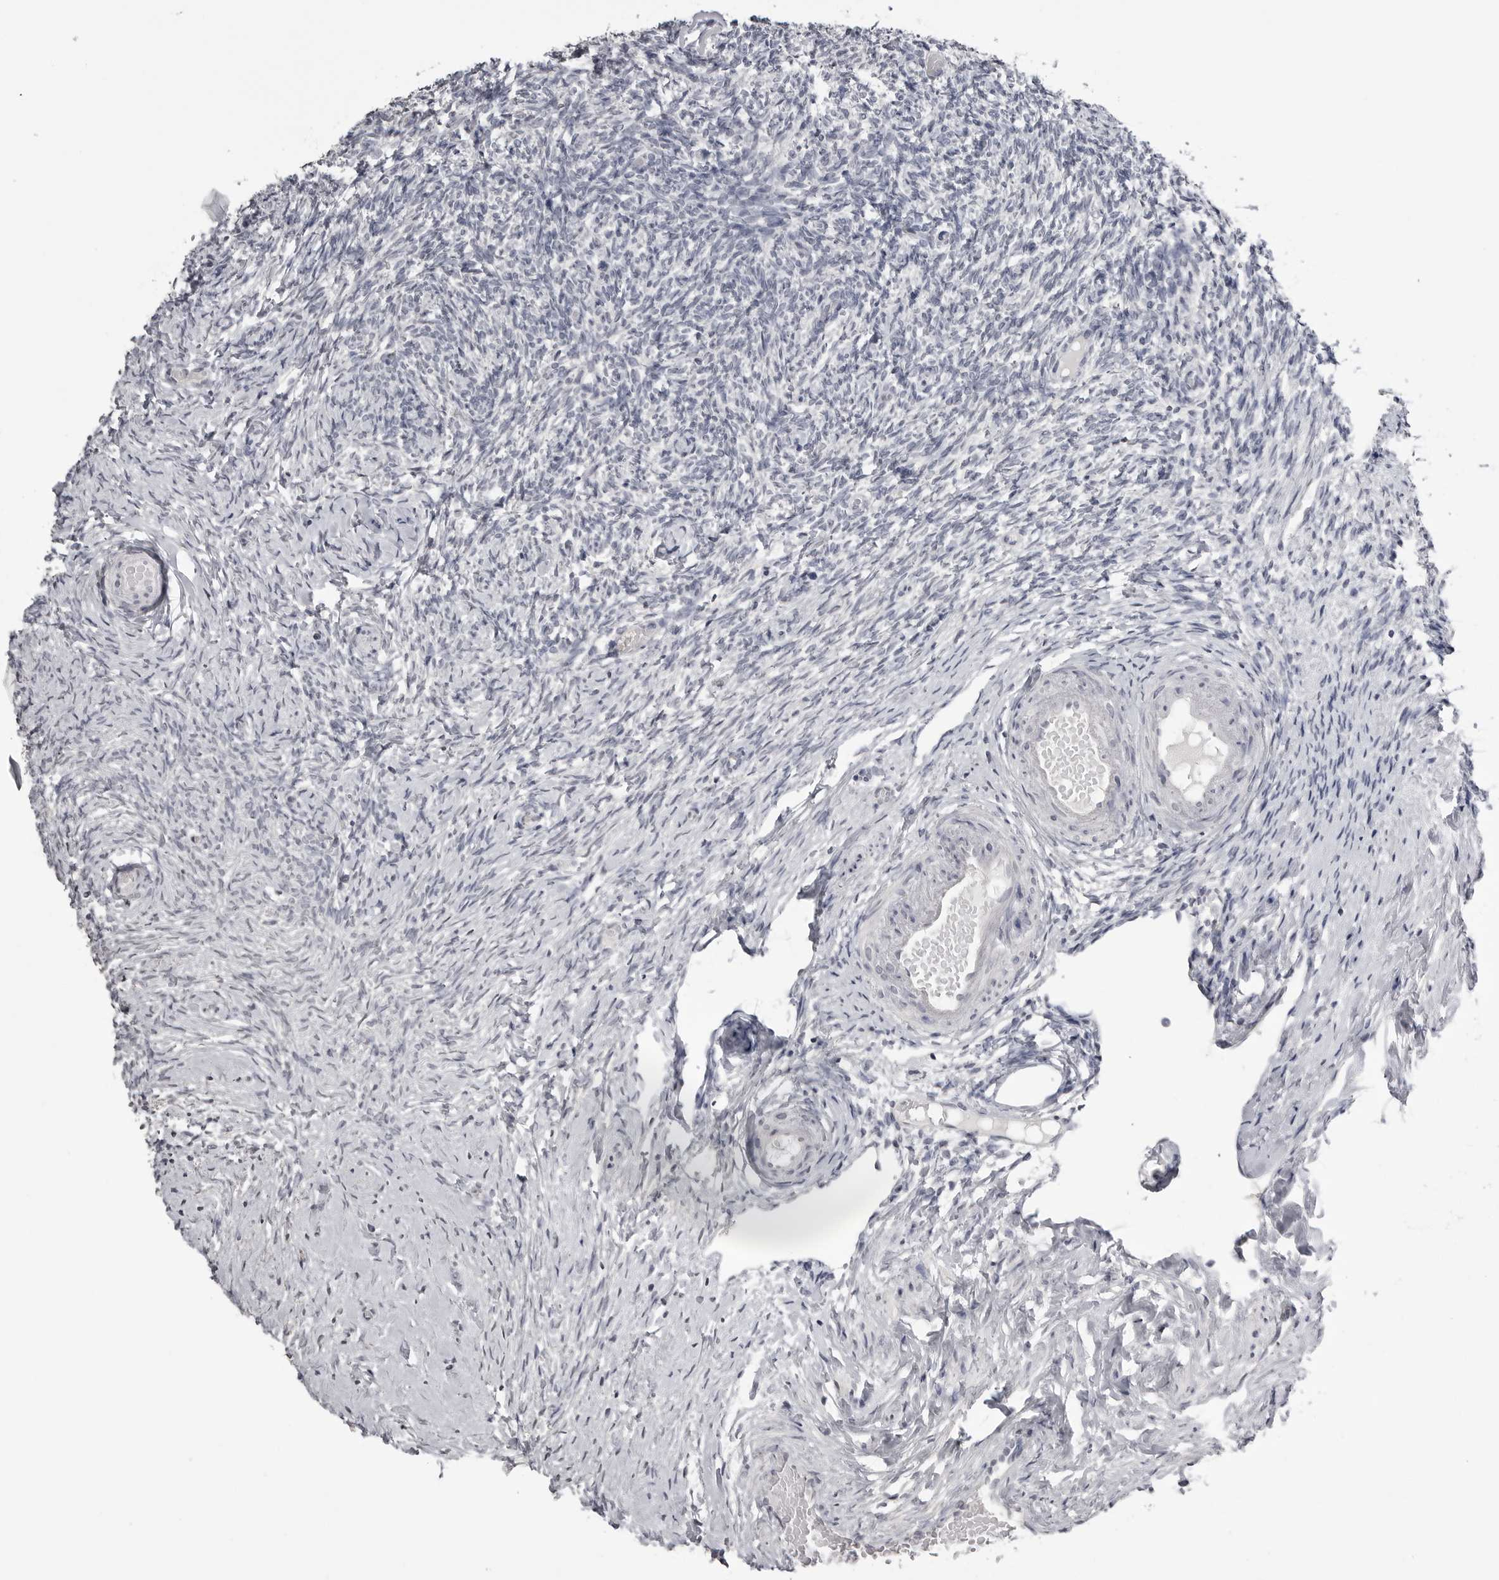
{"staining": {"intensity": "negative", "quantity": "none", "location": "none"}, "tissue": "ovary", "cell_type": "Follicle cells", "image_type": "normal", "snomed": [{"axis": "morphology", "description": "Normal tissue, NOS"}, {"axis": "topography", "description": "Ovary"}], "caption": "A high-resolution photomicrograph shows immunohistochemistry (IHC) staining of unremarkable ovary, which shows no significant staining in follicle cells.", "gene": "GPN2", "patient": {"sex": "female", "age": 60}}